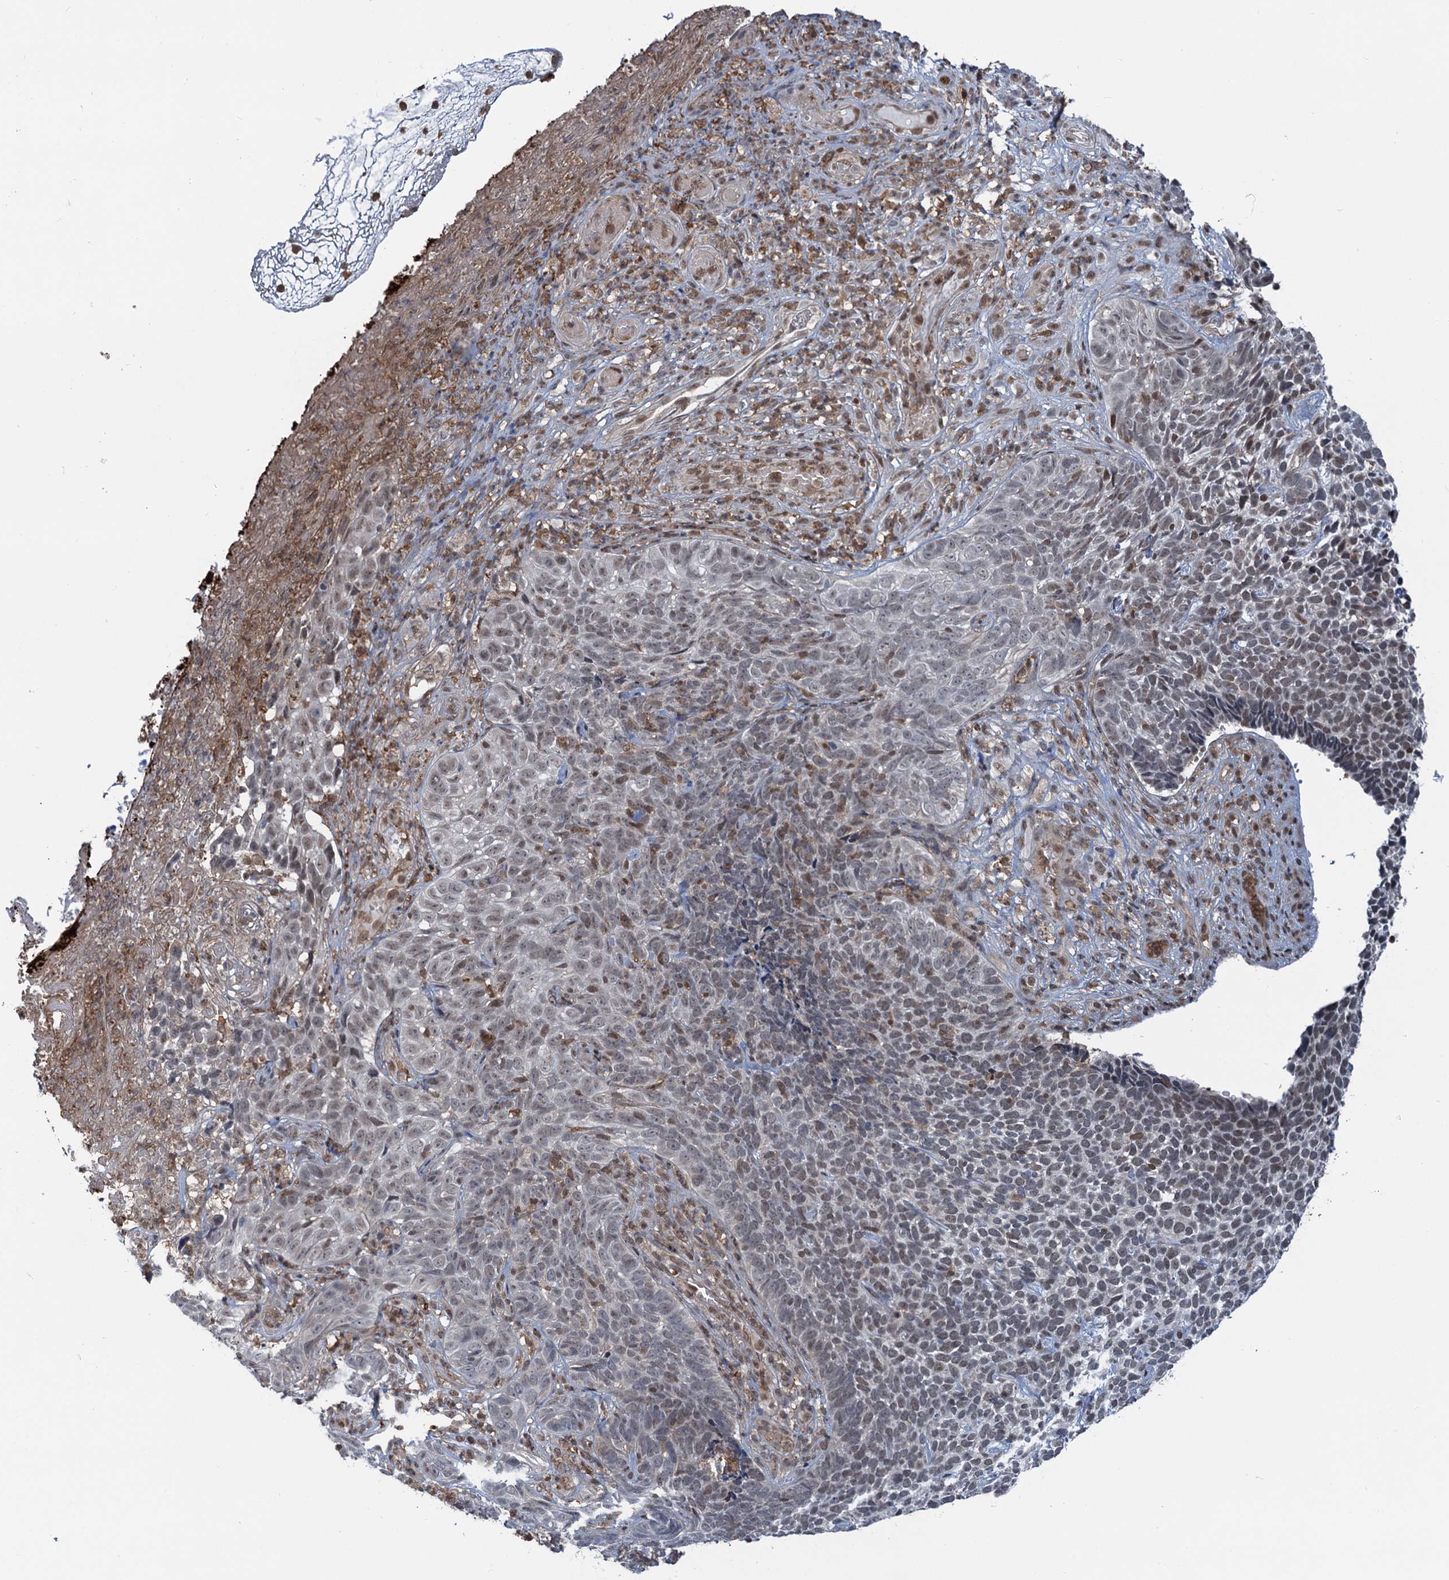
{"staining": {"intensity": "weak", "quantity": "25%-75%", "location": "nuclear"}, "tissue": "skin cancer", "cell_type": "Tumor cells", "image_type": "cancer", "snomed": [{"axis": "morphology", "description": "Basal cell carcinoma"}, {"axis": "topography", "description": "Skin"}], "caption": "Human skin cancer stained with a protein marker displays weak staining in tumor cells.", "gene": "ZNF609", "patient": {"sex": "female", "age": 84}}